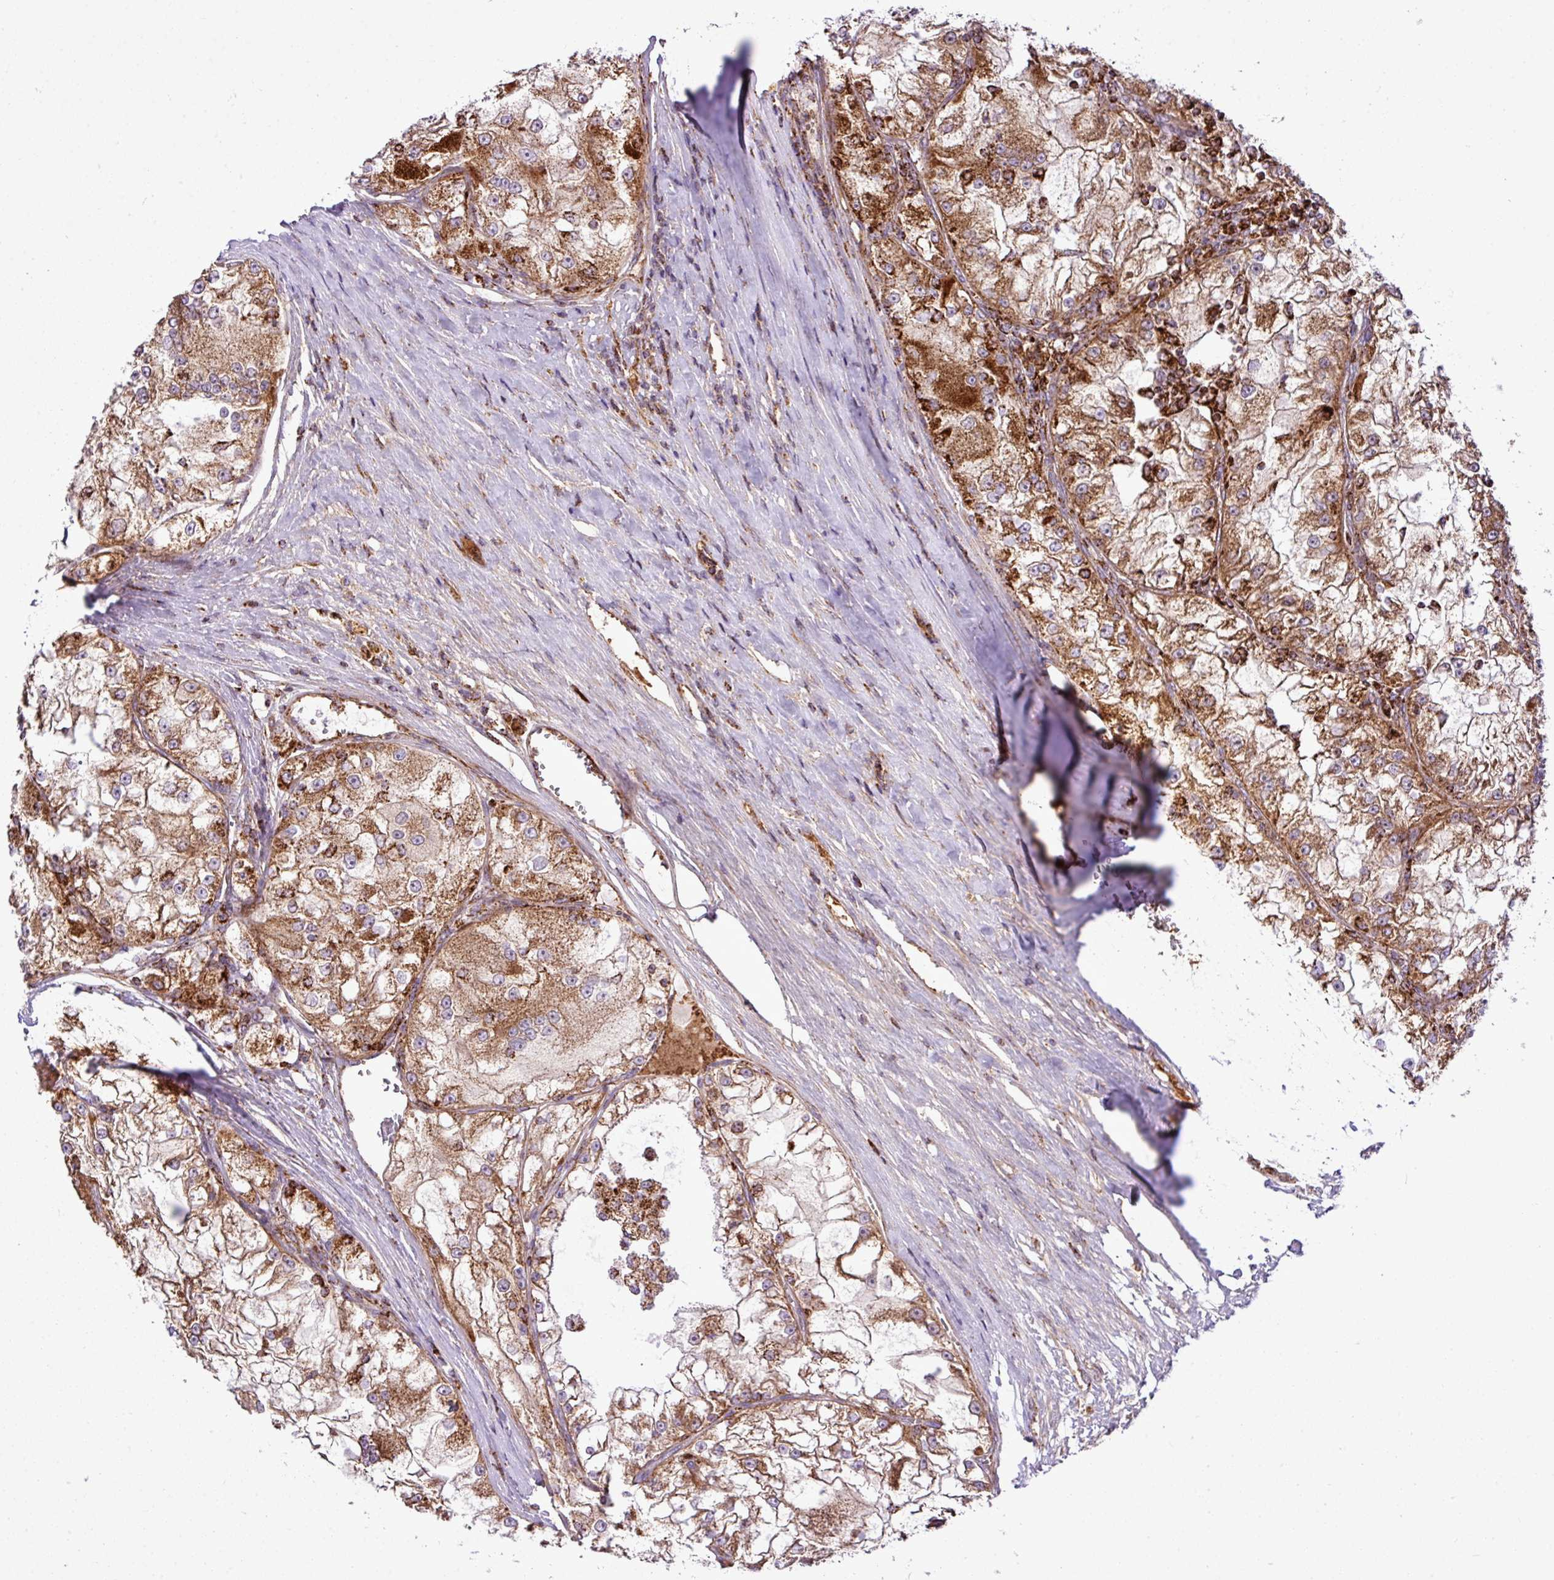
{"staining": {"intensity": "strong", "quantity": ">75%", "location": "cytoplasmic/membranous"}, "tissue": "renal cancer", "cell_type": "Tumor cells", "image_type": "cancer", "snomed": [{"axis": "morphology", "description": "Adenocarcinoma, NOS"}, {"axis": "topography", "description": "Kidney"}], "caption": "Protein staining shows strong cytoplasmic/membranous expression in about >75% of tumor cells in renal adenocarcinoma. The staining was performed using DAB (3,3'-diaminobenzidine) to visualize the protein expression in brown, while the nuclei were stained in blue with hematoxylin (Magnification: 20x).", "gene": "ZNF569", "patient": {"sex": "female", "age": 72}}